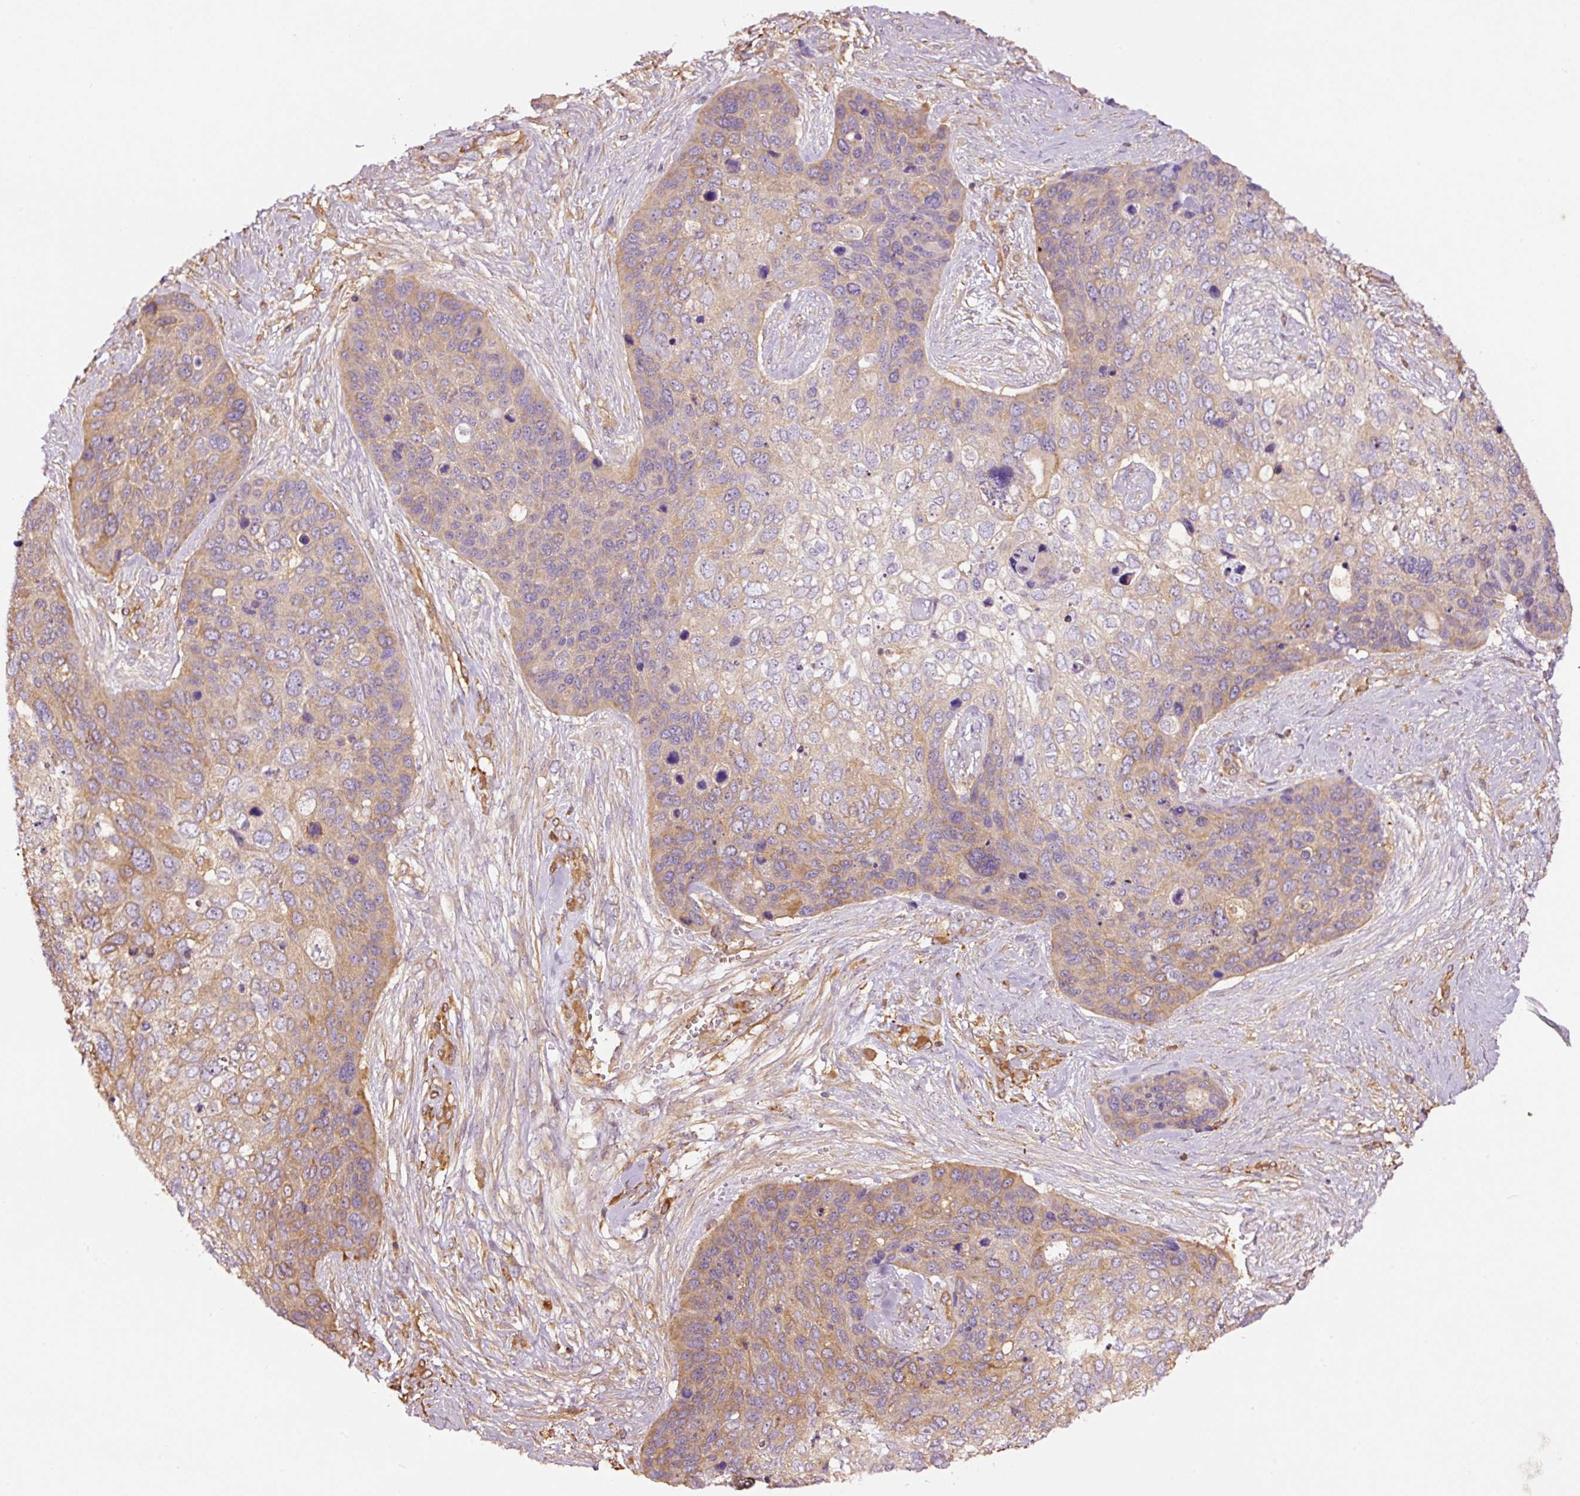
{"staining": {"intensity": "moderate", "quantity": "25%-75%", "location": "cytoplasmic/membranous"}, "tissue": "skin cancer", "cell_type": "Tumor cells", "image_type": "cancer", "snomed": [{"axis": "morphology", "description": "Basal cell carcinoma"}, {"axis": "topography", "description": "Skin"}], "caption": "Approximately 25%-75% of tumor cells in skin basal cell carcinoma display moderate cytoplasmic/membranous protein positivity as visualized by brown immunohistochemical staining.", "gene": "METAP1", "patient": {"sex": "female", "age": 74}}